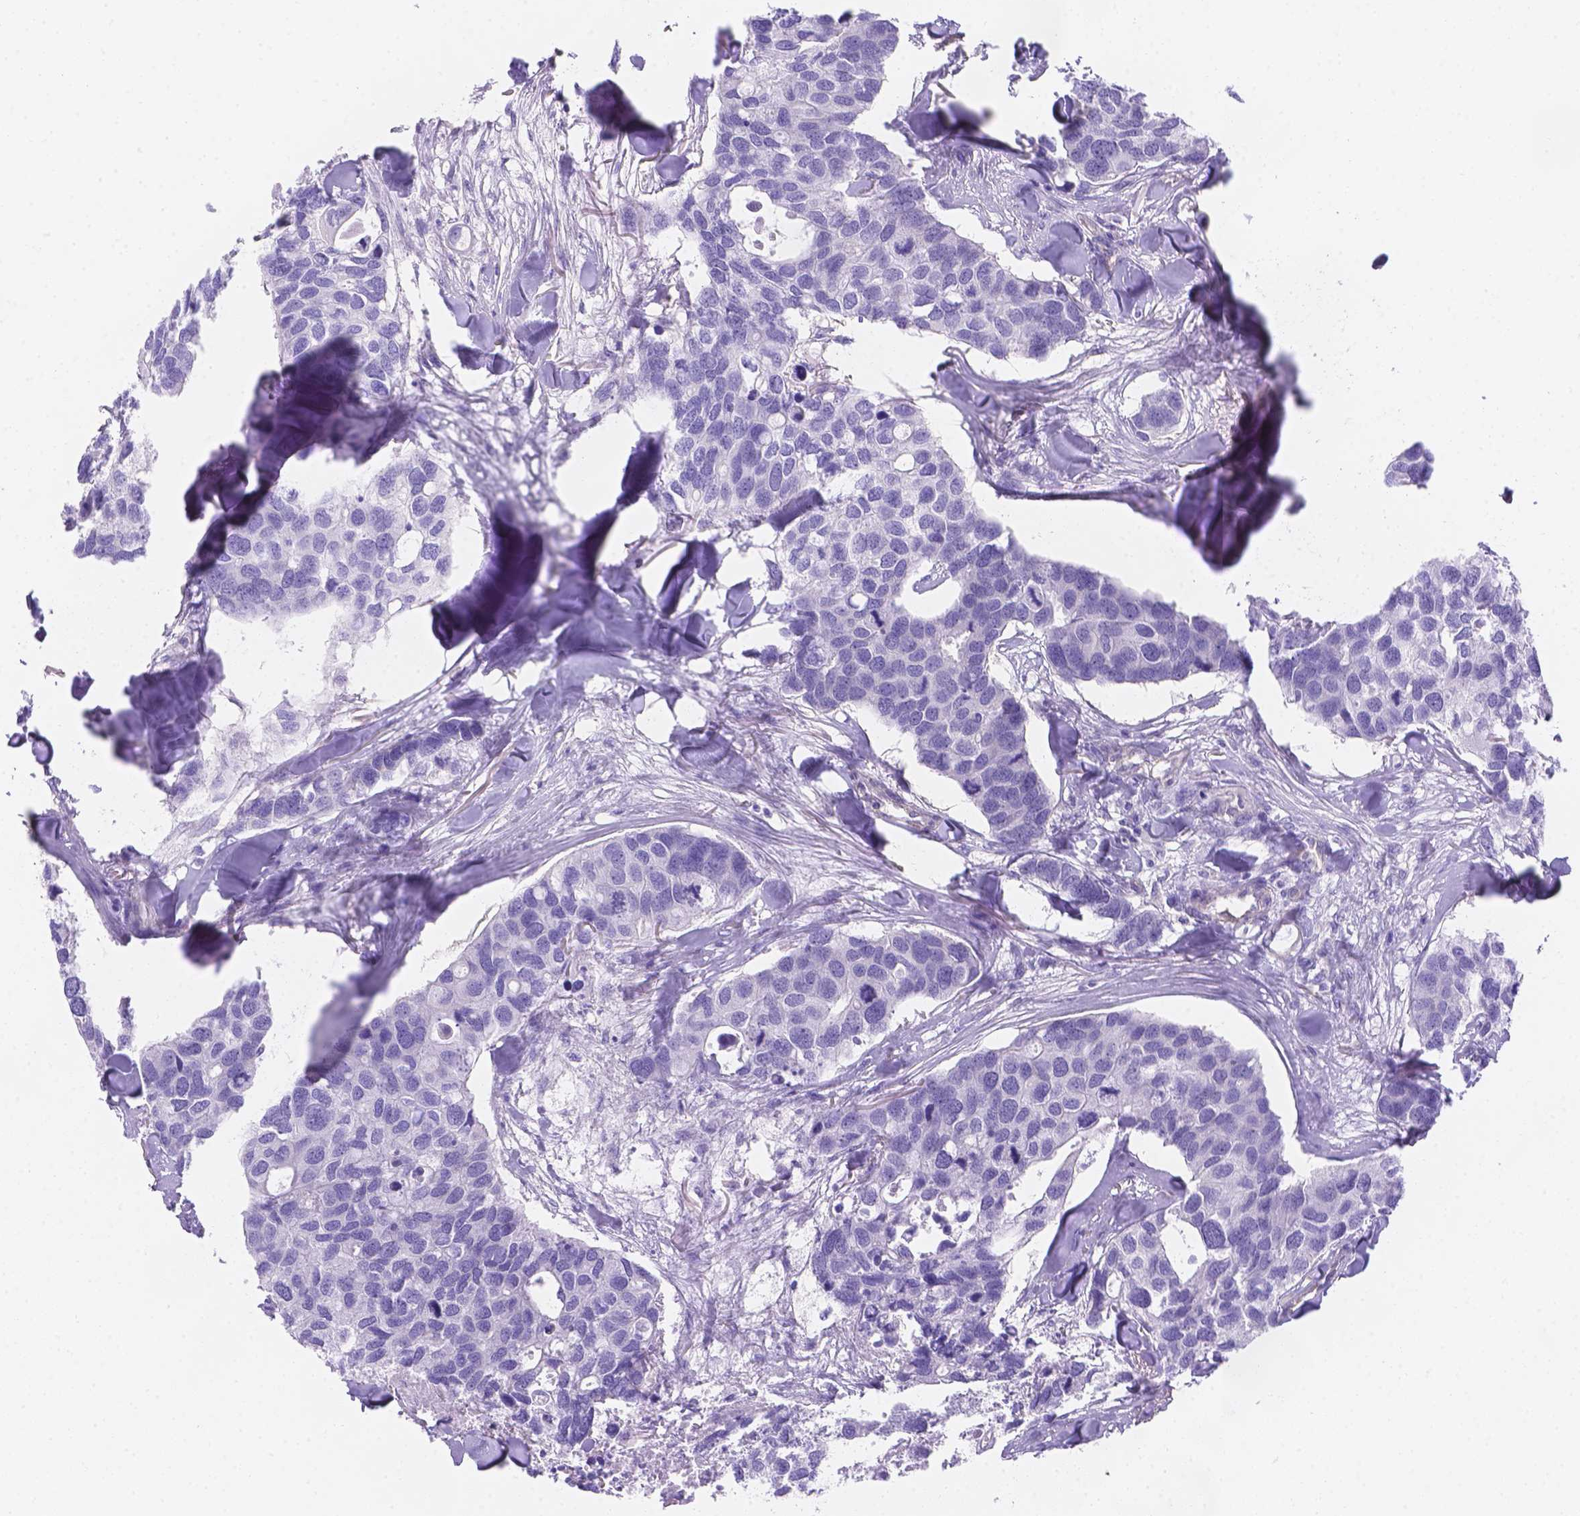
{"staining": {"intensity": "negative", "quantity": "none", "location": "none"}, "tissue": "breast cancer", "cell_type": "Tumor cells", "image_type": "cancer", "snomed": [{"axis": "morphology", "description": "Duct carcinoma"}, {"axis": "topography", "description": "Breast"}], "caption": "Immunohistochemical staining of breast intraductal carcinoma demonstrates no significant positivity in tumor cells. Nuclei are stained in blue.", "gene": "SLC40A1", "patient": {"sex": "female", "age": 83}}